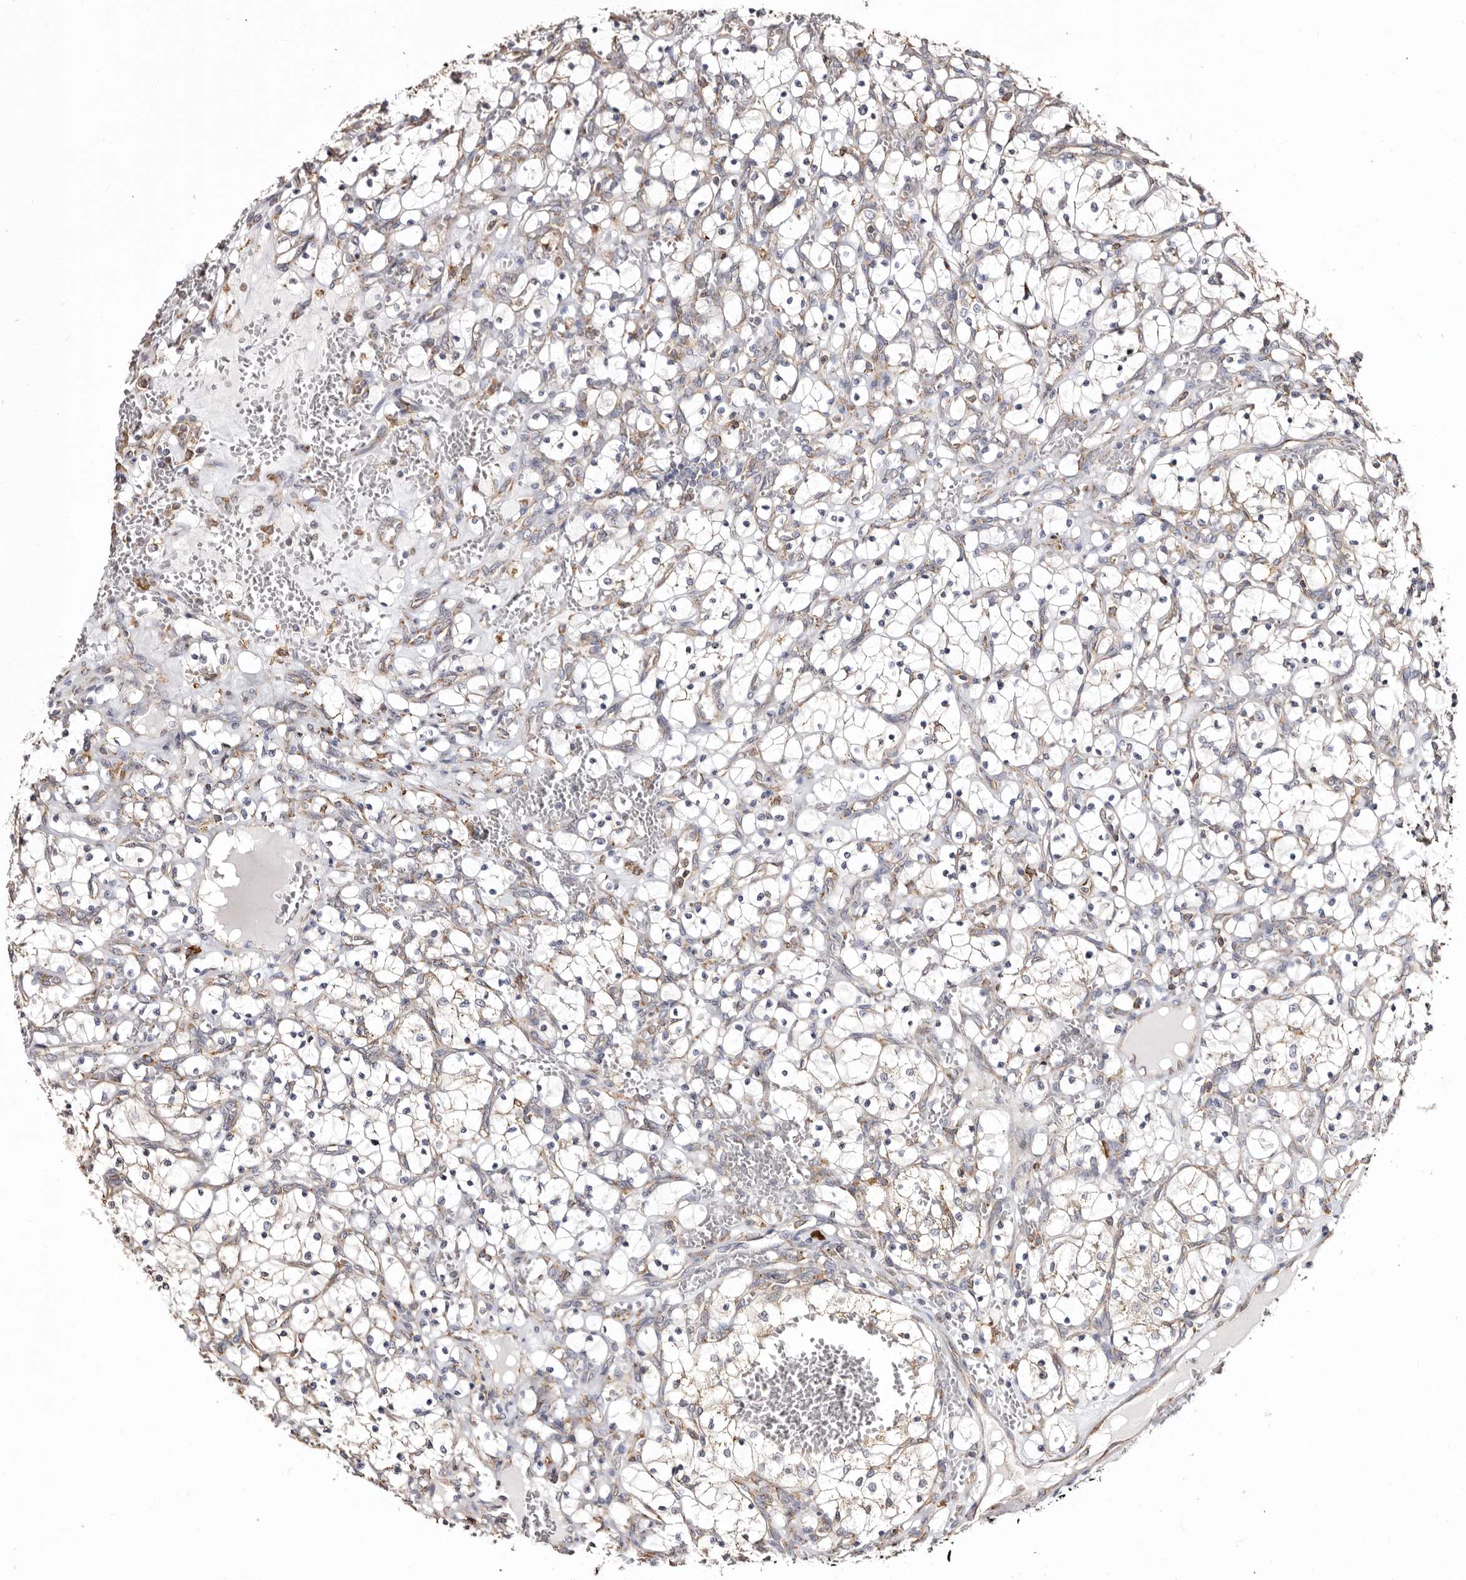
{"staining": {"intensity": "weak", "quantity": "25%-75%", "location": "cytoplasmic/membranous"}, "tissue": "renal cancer", "cell_type": "Tumor cells", "image_type": "cancer", "snomed": [{"axis": "morphology", "description": "Adenocarcinoma, NOS"}, {"axis": "topography", "description": "Kidney"}], "caption": "High-magnification brightfield microscopy of renal cancer stained with DAB (brown) and counterstained with hematoxylin (blue). tumor cells exhibit weak cytoplasmic/membranous positivity is appreciated in approximately25%-75% of cells. (Brightfield microscopy of DAB IHC at high magnification).", "gene": "ACBD6", "patient": {"sex": "female", "age": 69}}